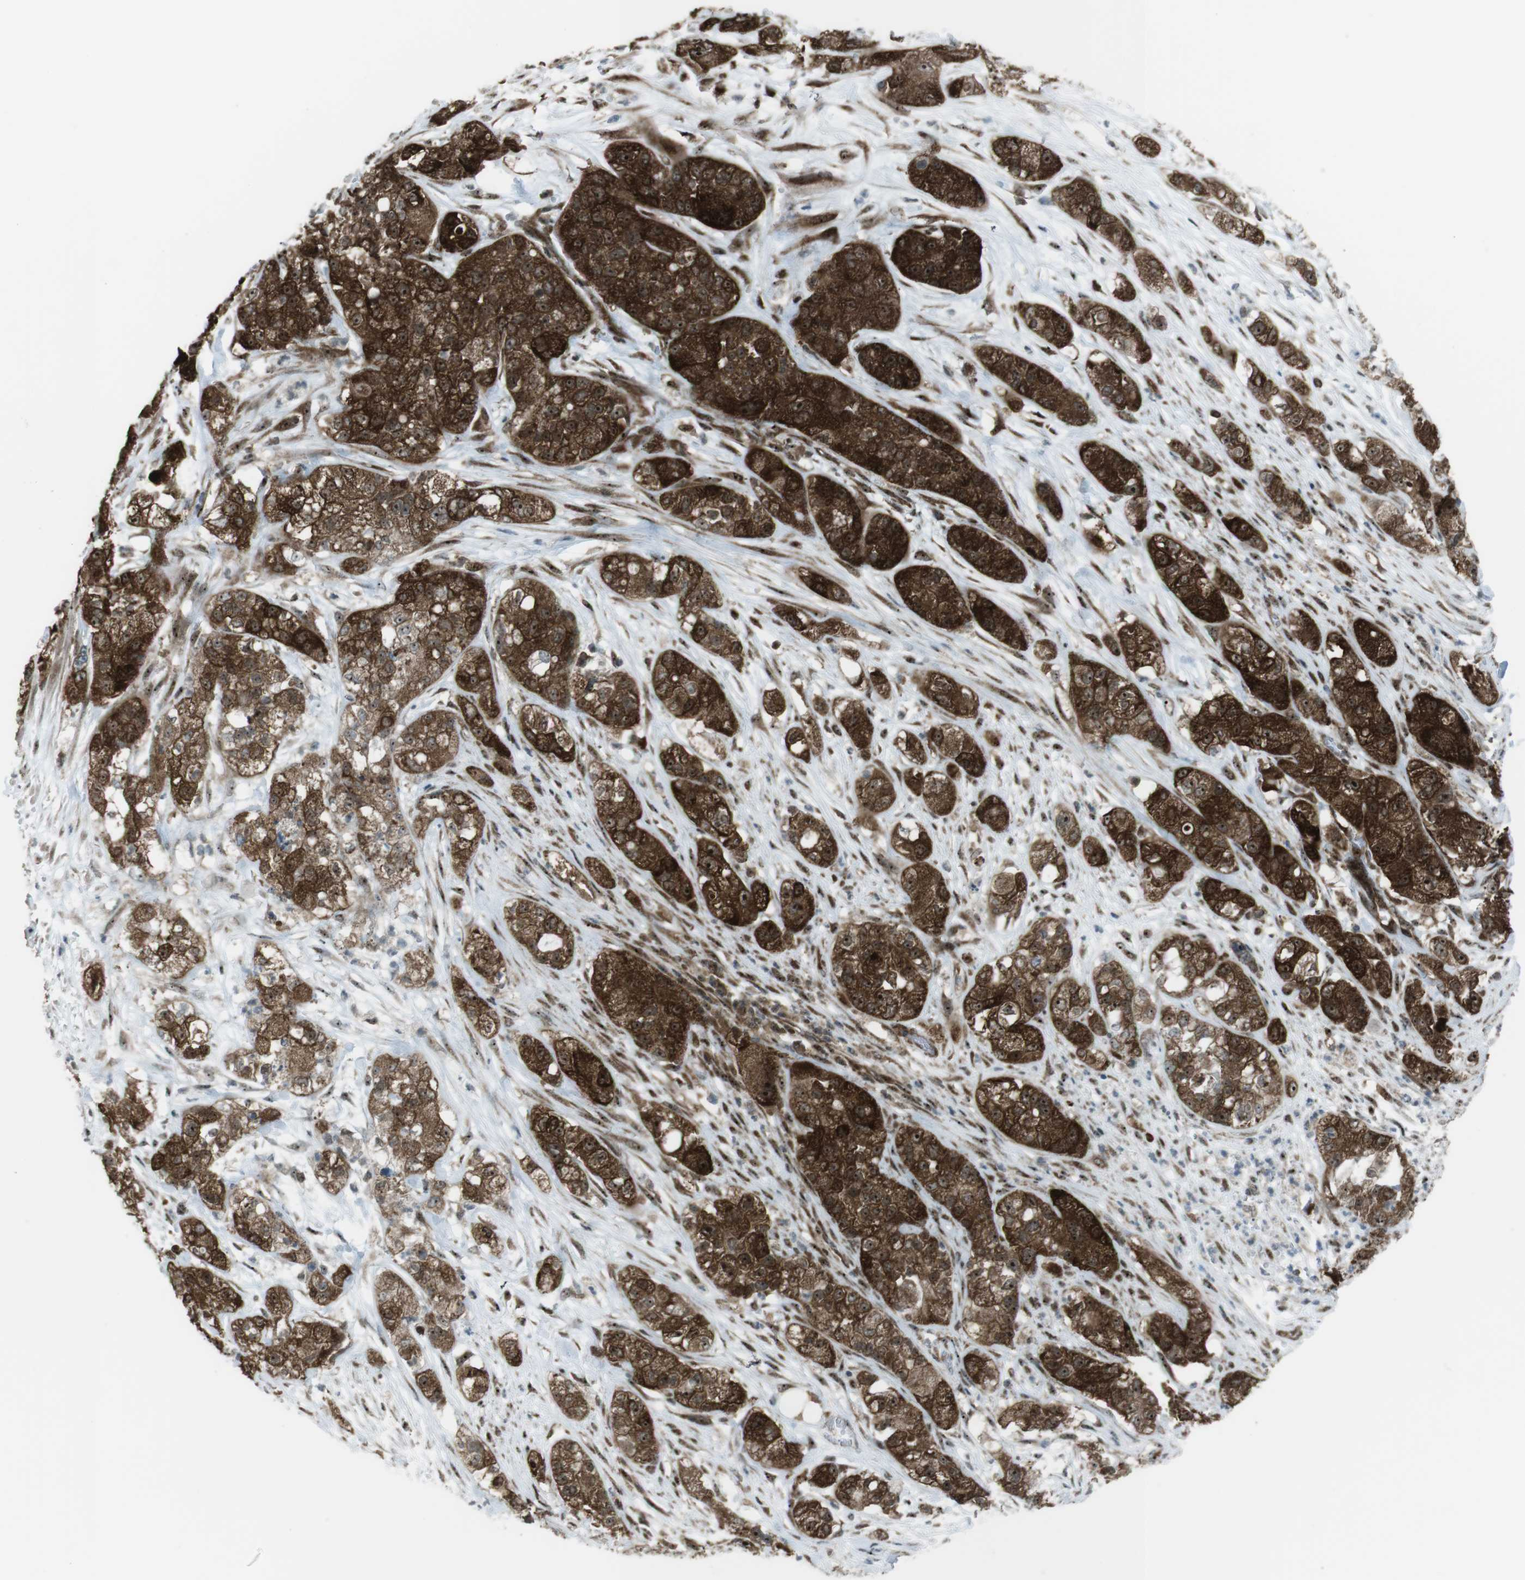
{"staining": {"intensity": "strong", "quantity": ">75%", "location": "cytoplasmic/membranous,nuclear"}, "tissue": "pancreatic cancer", "cell_type": "Tumor cells", "image_type": "cancer", "snomed": [{"axis": "morphology", "description": "Adenocarcinoma, NOS"}, {"axis": "topography", "description": "Pancreas"}], "caption": "The image displays immunohistochemical staining of pancreatic cancer (adenocarcinoma). There is strong cytoplasmic/membranous and nuclear staining is seen in about >75% of tumor cells.", "gene": "CSNK1D", "patient": {"sex": "female", "age": 78}}